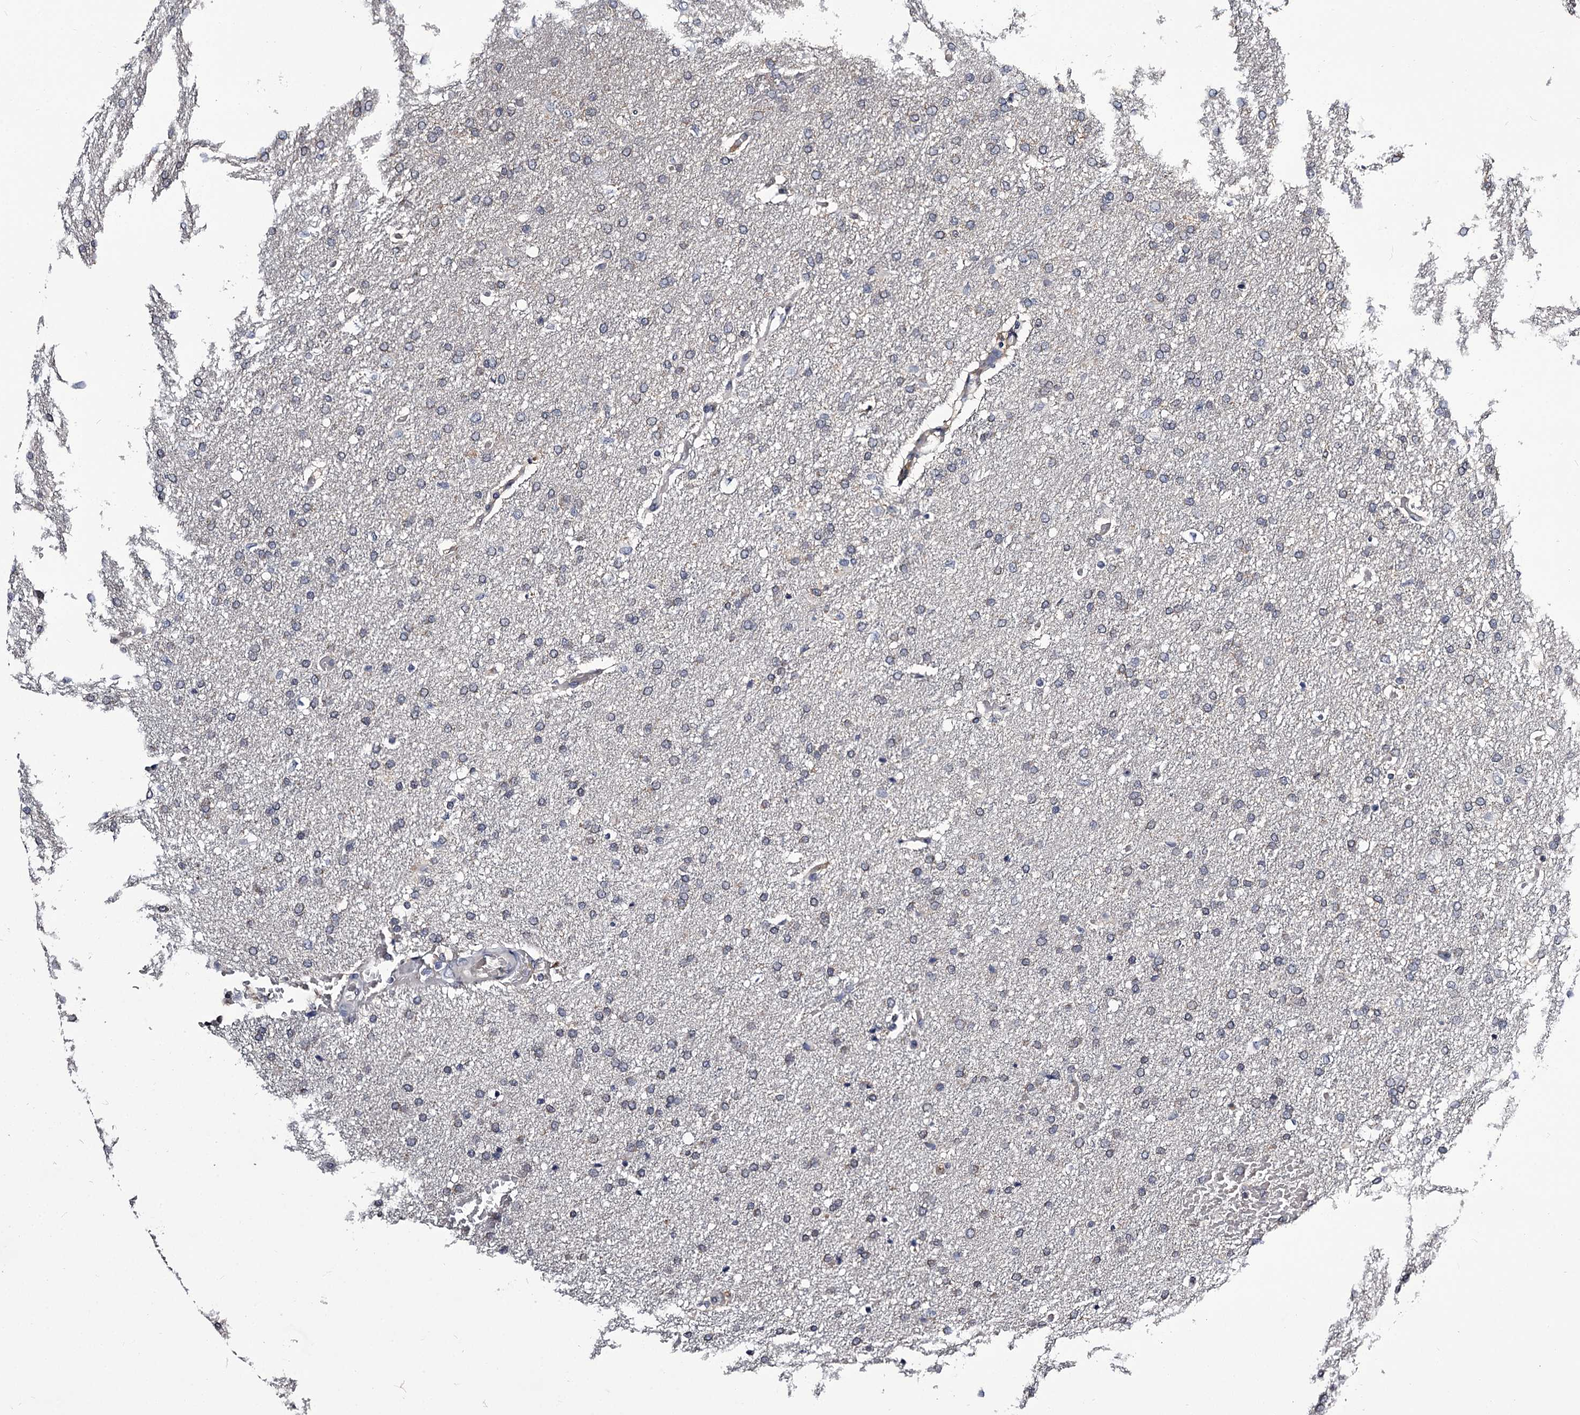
{"staining": {"intensity": "negative", "quantity": "none", "location": "none"}, "tissue": "glioma", "cell_type": "Tumor cells", "image_type": "cancer", "snomed": [{"axis": "morphology", "description": "Glioma, malignant, High grade"}, {"axis": "topography", "description": "Brain"}], "caption": "A high-resolution image shows IHC staining of malignant high-grade glioma, which reveals no significant expression in tumor cells.", "gene": "GSTO1", "patient": {"sex": "male", "age": 72}}